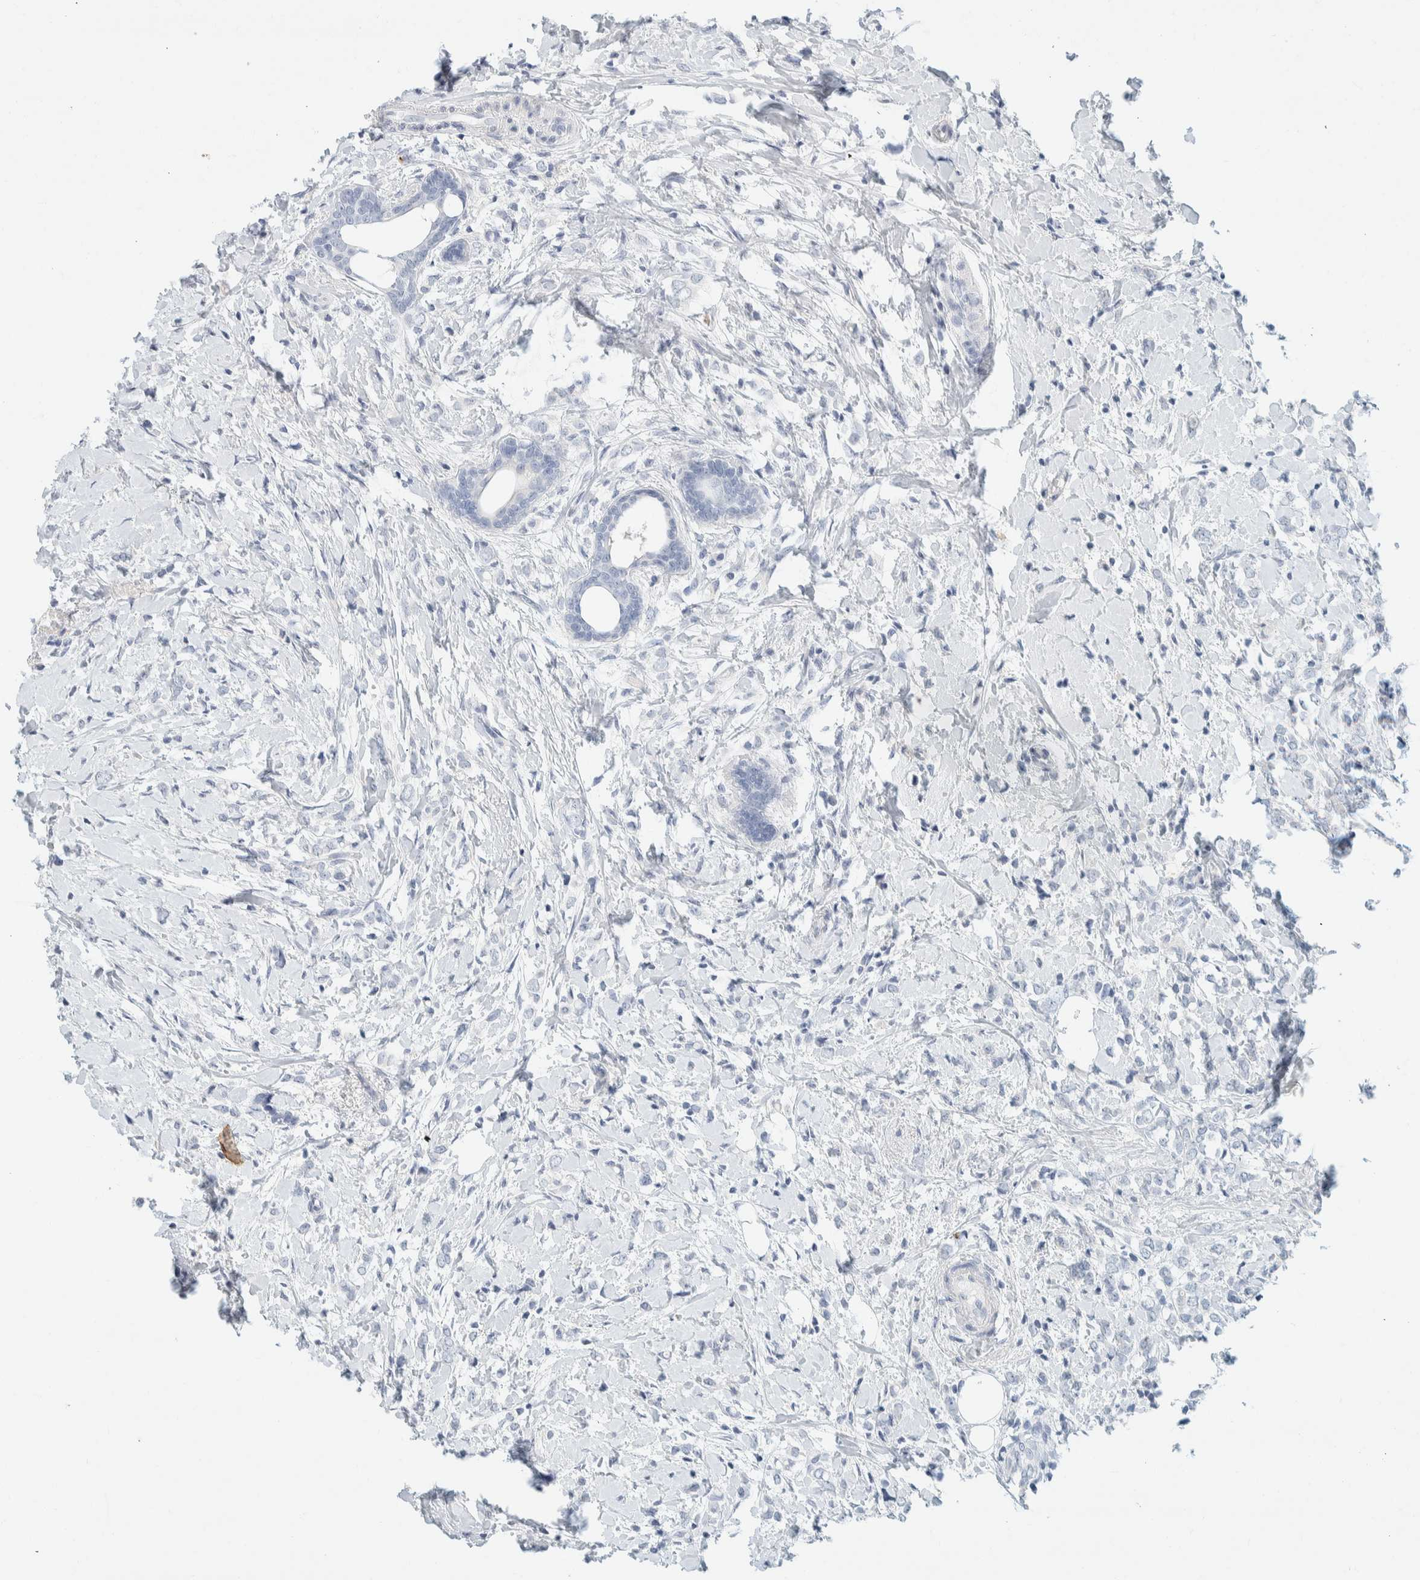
{"staining": {"intensity": "negative", "quantity": "none", "location": "none"}, "tissue": "breast cancer", "cell_type": "Tumor cells", "image_type": "cancer", "snomed": [{"axis": "morphology", "description": "Normal tissue, NOS"}, {"axis": "morphology", "description": "Lobular carcinoma"}, {"axis": "topography", "description": "Breast"}], "caption": "A photomicrograph of breast cancer stained for a protein demonstrates no brown staining in tumor cells.", "gene": "ALOX12B", "patient": {"sex": "female", "age": 47}}